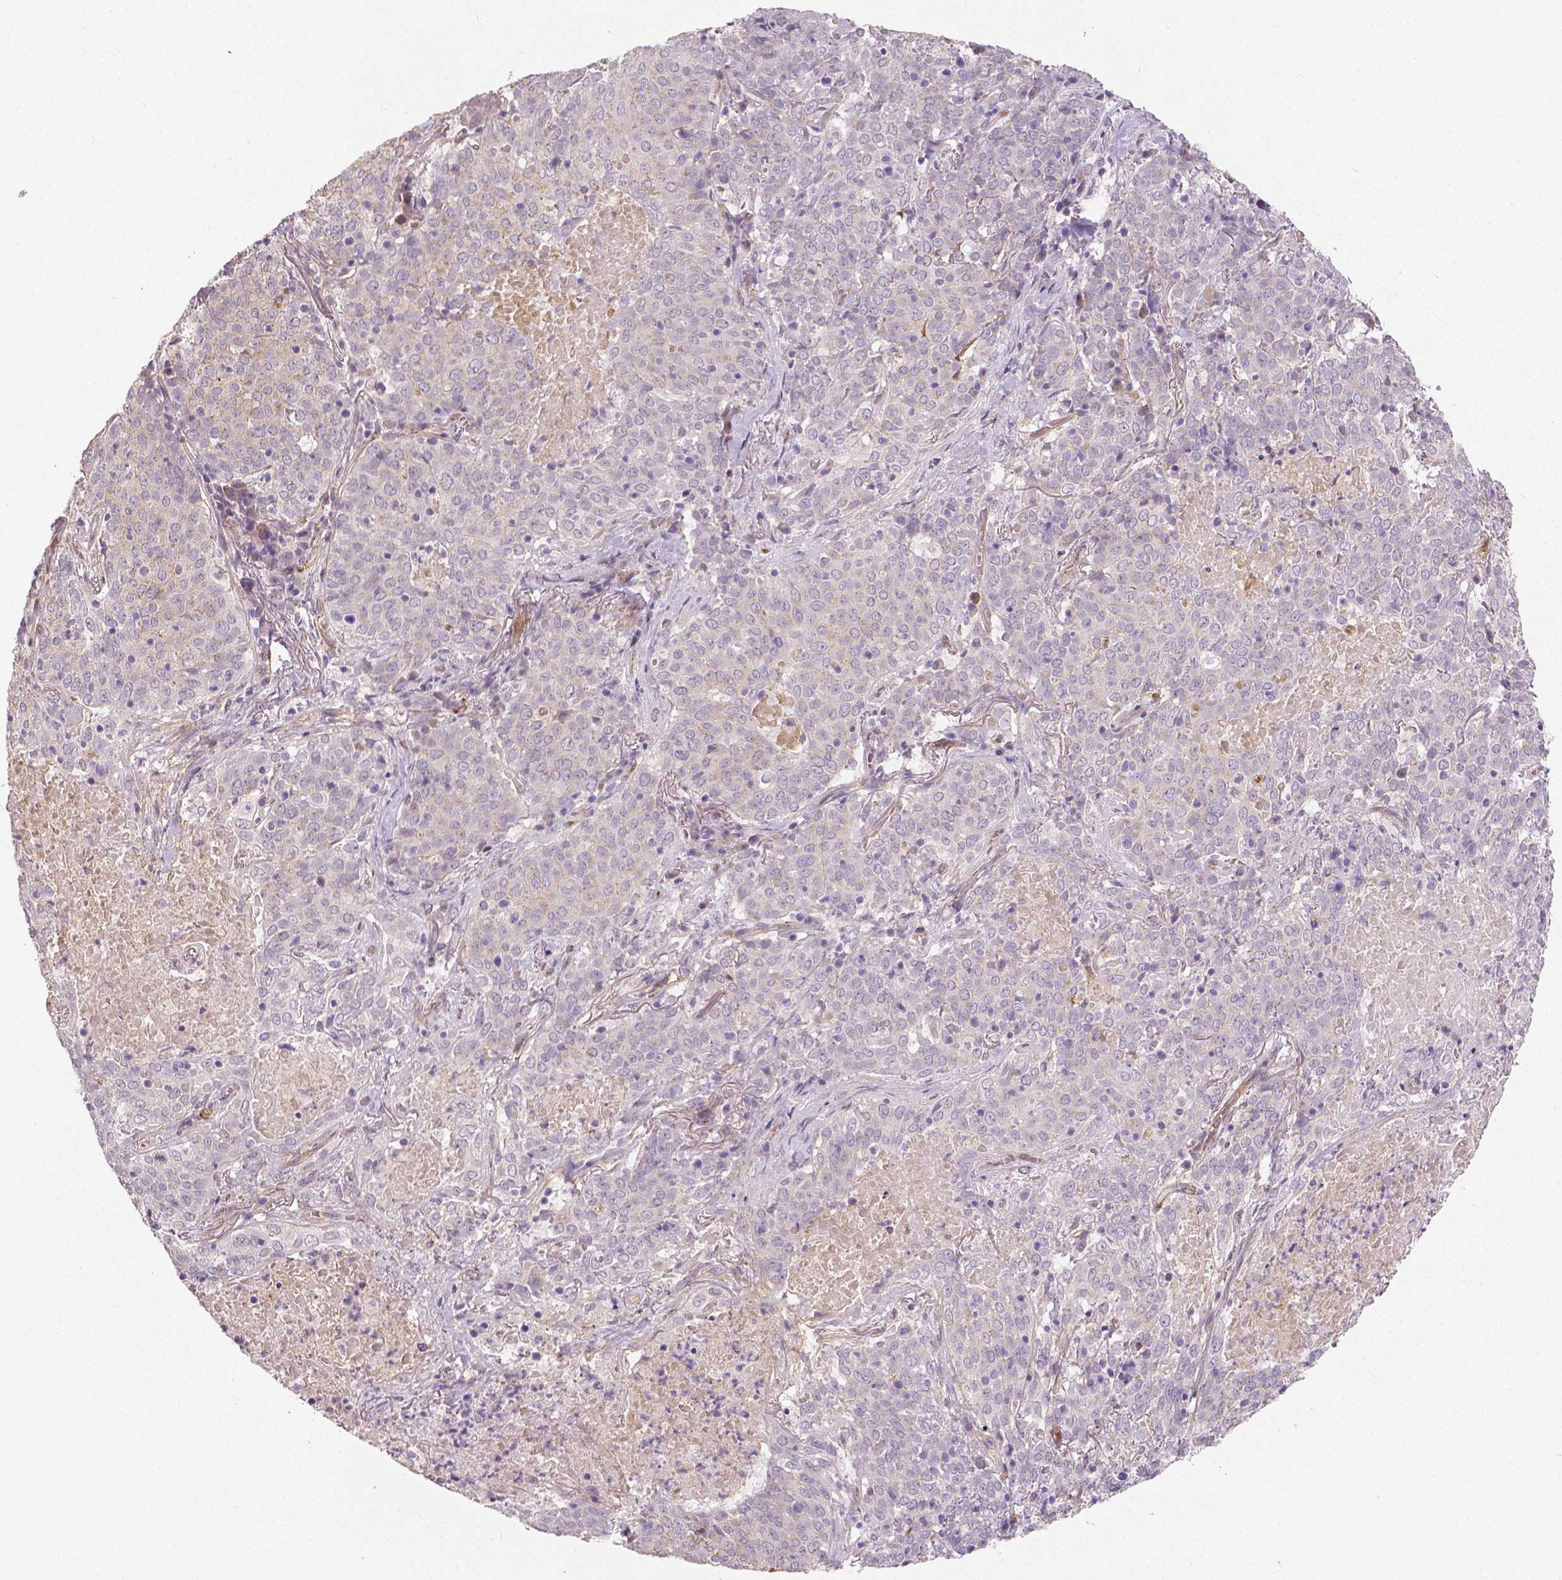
{"staining": {"intensity": "negative", "quantity": "none", "location": "none"}, "tissue": "lung cancer", "cell_type": "Tumor cells", "image_type": "cancer", "snomed": [{"axis": "morphology", "description": "Squamous cell carcinoma, NOS"}, {"axis": "topography", "description": "Lung"}], "caption": "Immunohistochemistry image of lung cancer stained for a protein (brown), which exhibits no expression in tumor cells.", "gene": "FLT1", "patient": {"sex": "male", "age": 82}}